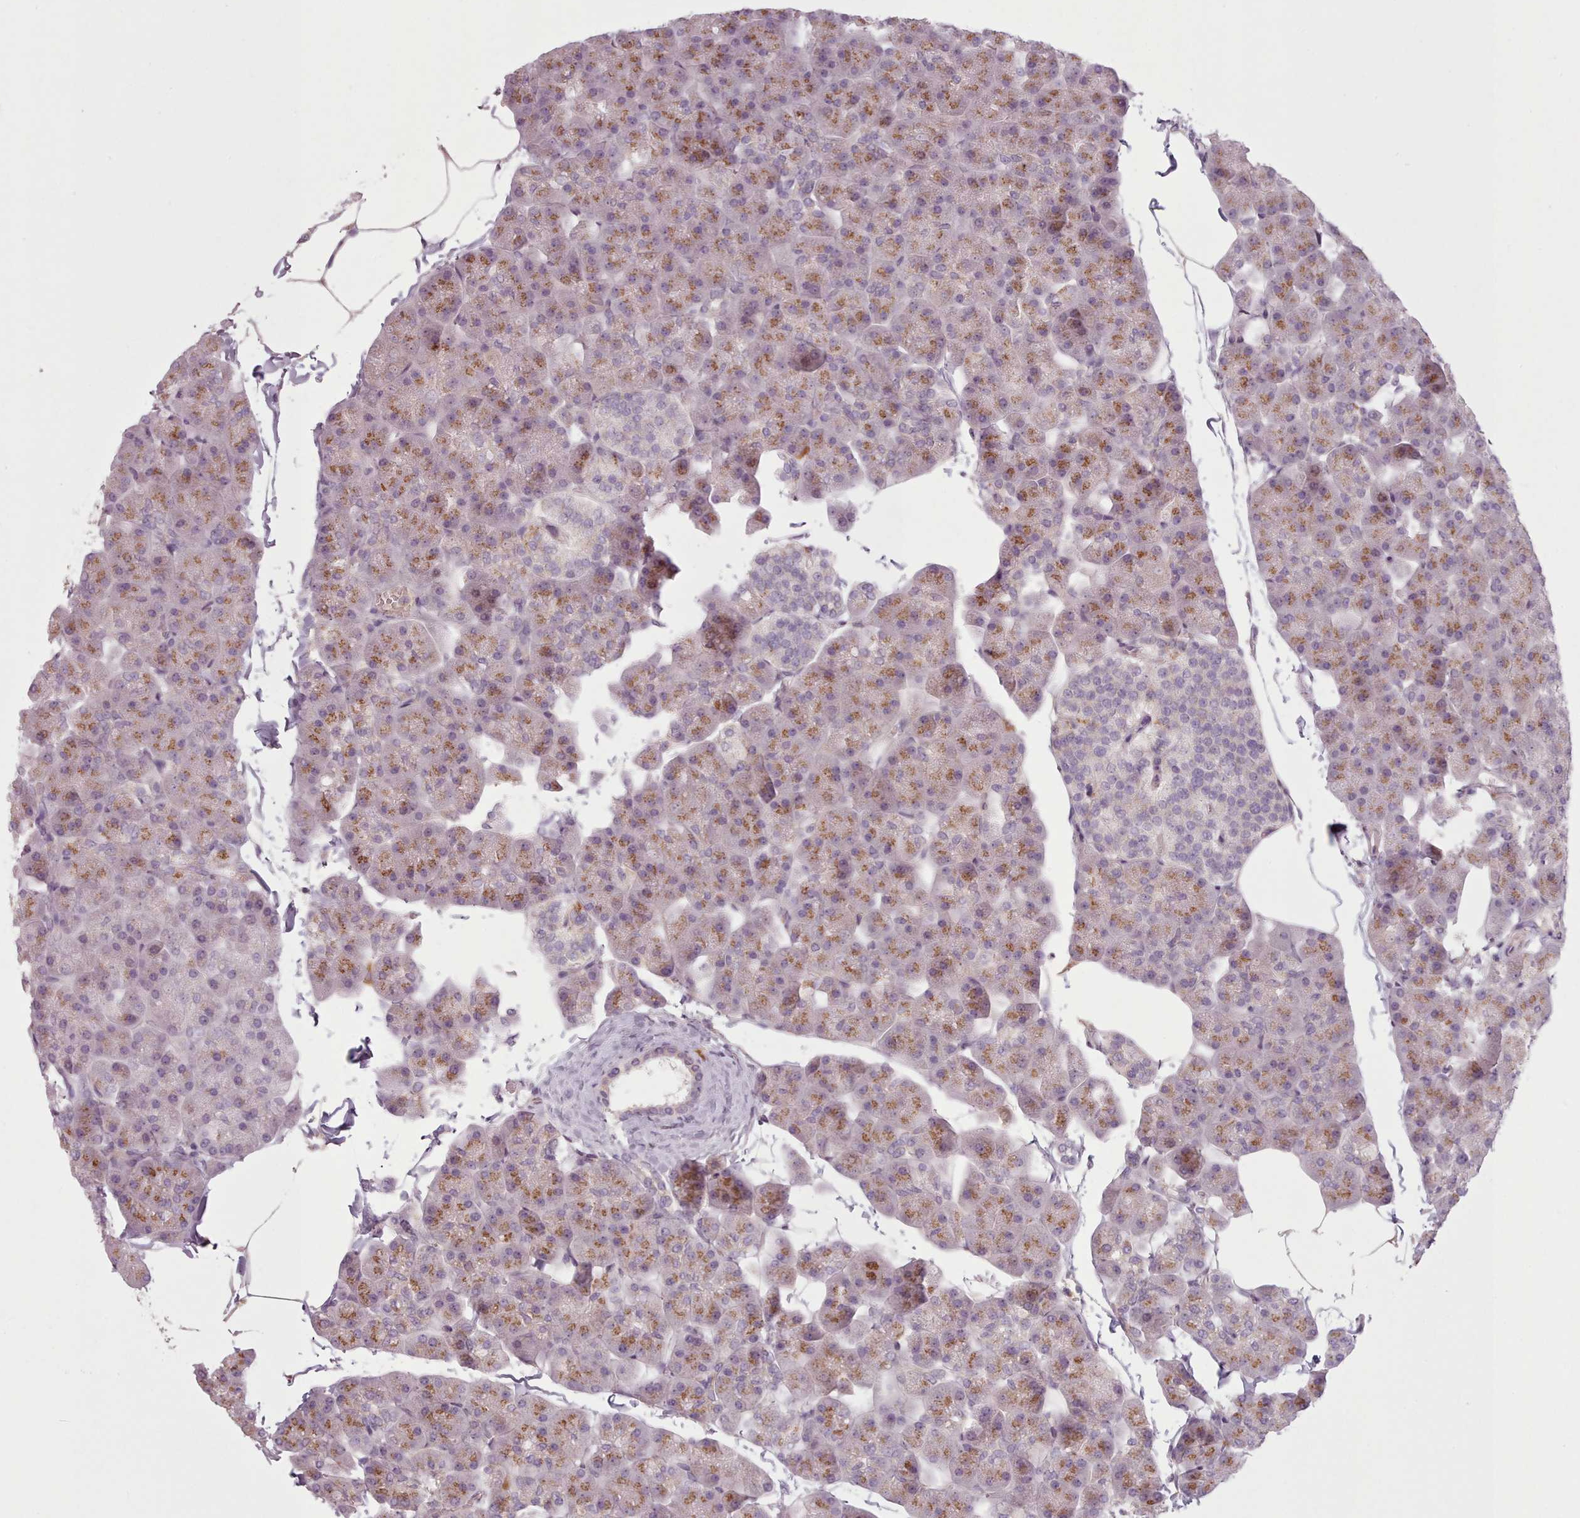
{"staining": {"intensity": "moderate", "quantity": "25%-75%", "location": "cytoplasmic/membranous"}, "tissue": "pancreas", "cell_type": "Exocrine glandular cells", "image_type": "normal", "snomed": [{"axis": "morphology", "description": "Normal tissue, NOS"}, {"axis": "topography", "description": "Pancreas"}], "caption": "Immunohistochemical staining of benign human pancreas reveals moderate cytoplasmic/membranous protein staining in approximately 25%-75% of exocrine glandular cells. (DAB (3,3'-diaminobenzidine) = brown stain, brightfield microscopy at high magnification).", "gene": "LAPTM5", "patient": {"sex": "male", "age": 35}}